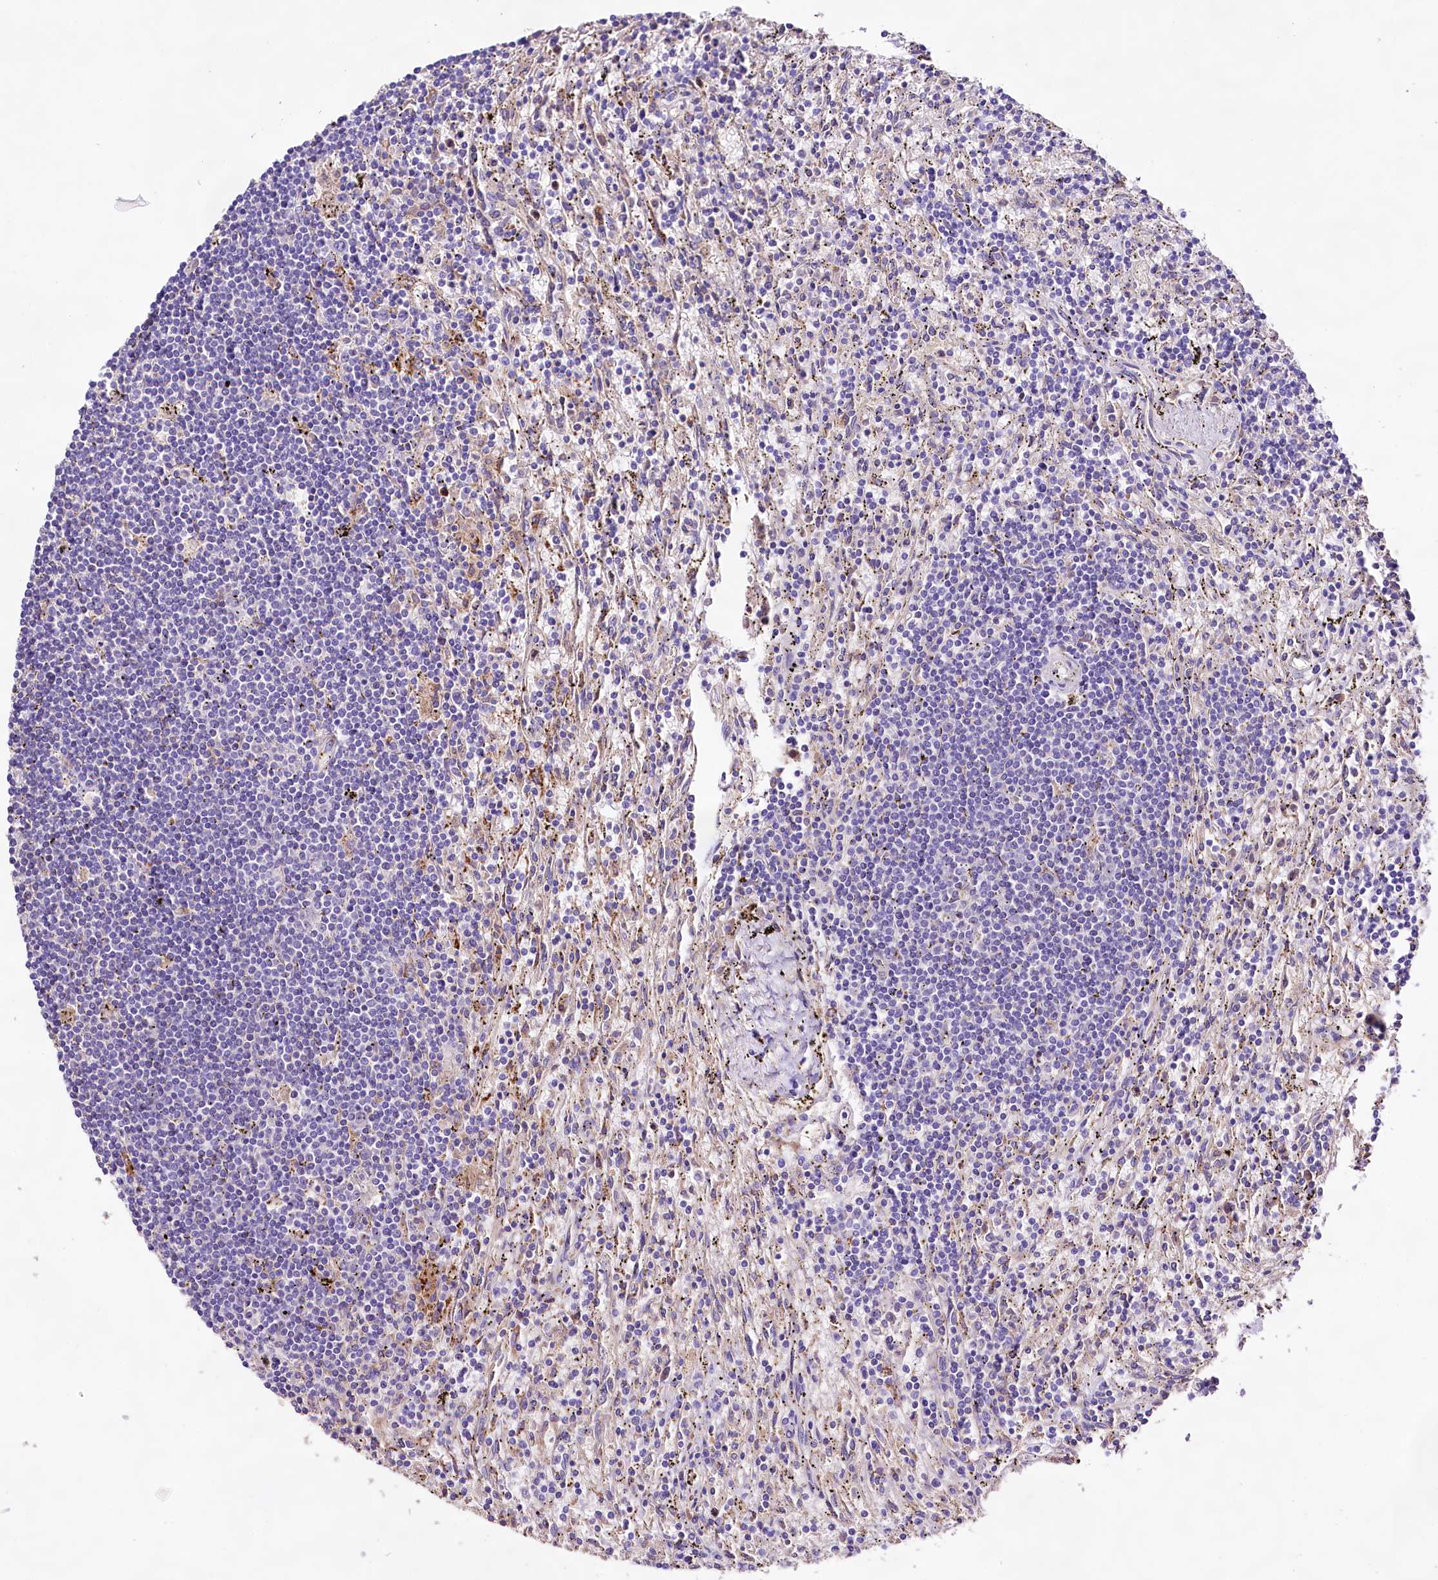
{"staining": {"intensity": "negative", "quantity": "none", "location": "none"}, "tissue": "lymphoma", "cell_type": "Tumor cells", "image_type": "cancer", "snomed": [{"axis": "morphology", "description": "Malignant lymphoma, non-Hodgkin's type, Low grade"}, {"axis": "topography", "description": "Spleen"}], "caption": "Human low-grade malignant lymphoma, non-Hodgkin's type stained for a protein using IHC reveals no expression in tumor cells.", "gene": "DMXL2", "patient": {"sex": "male", "age": 76}}